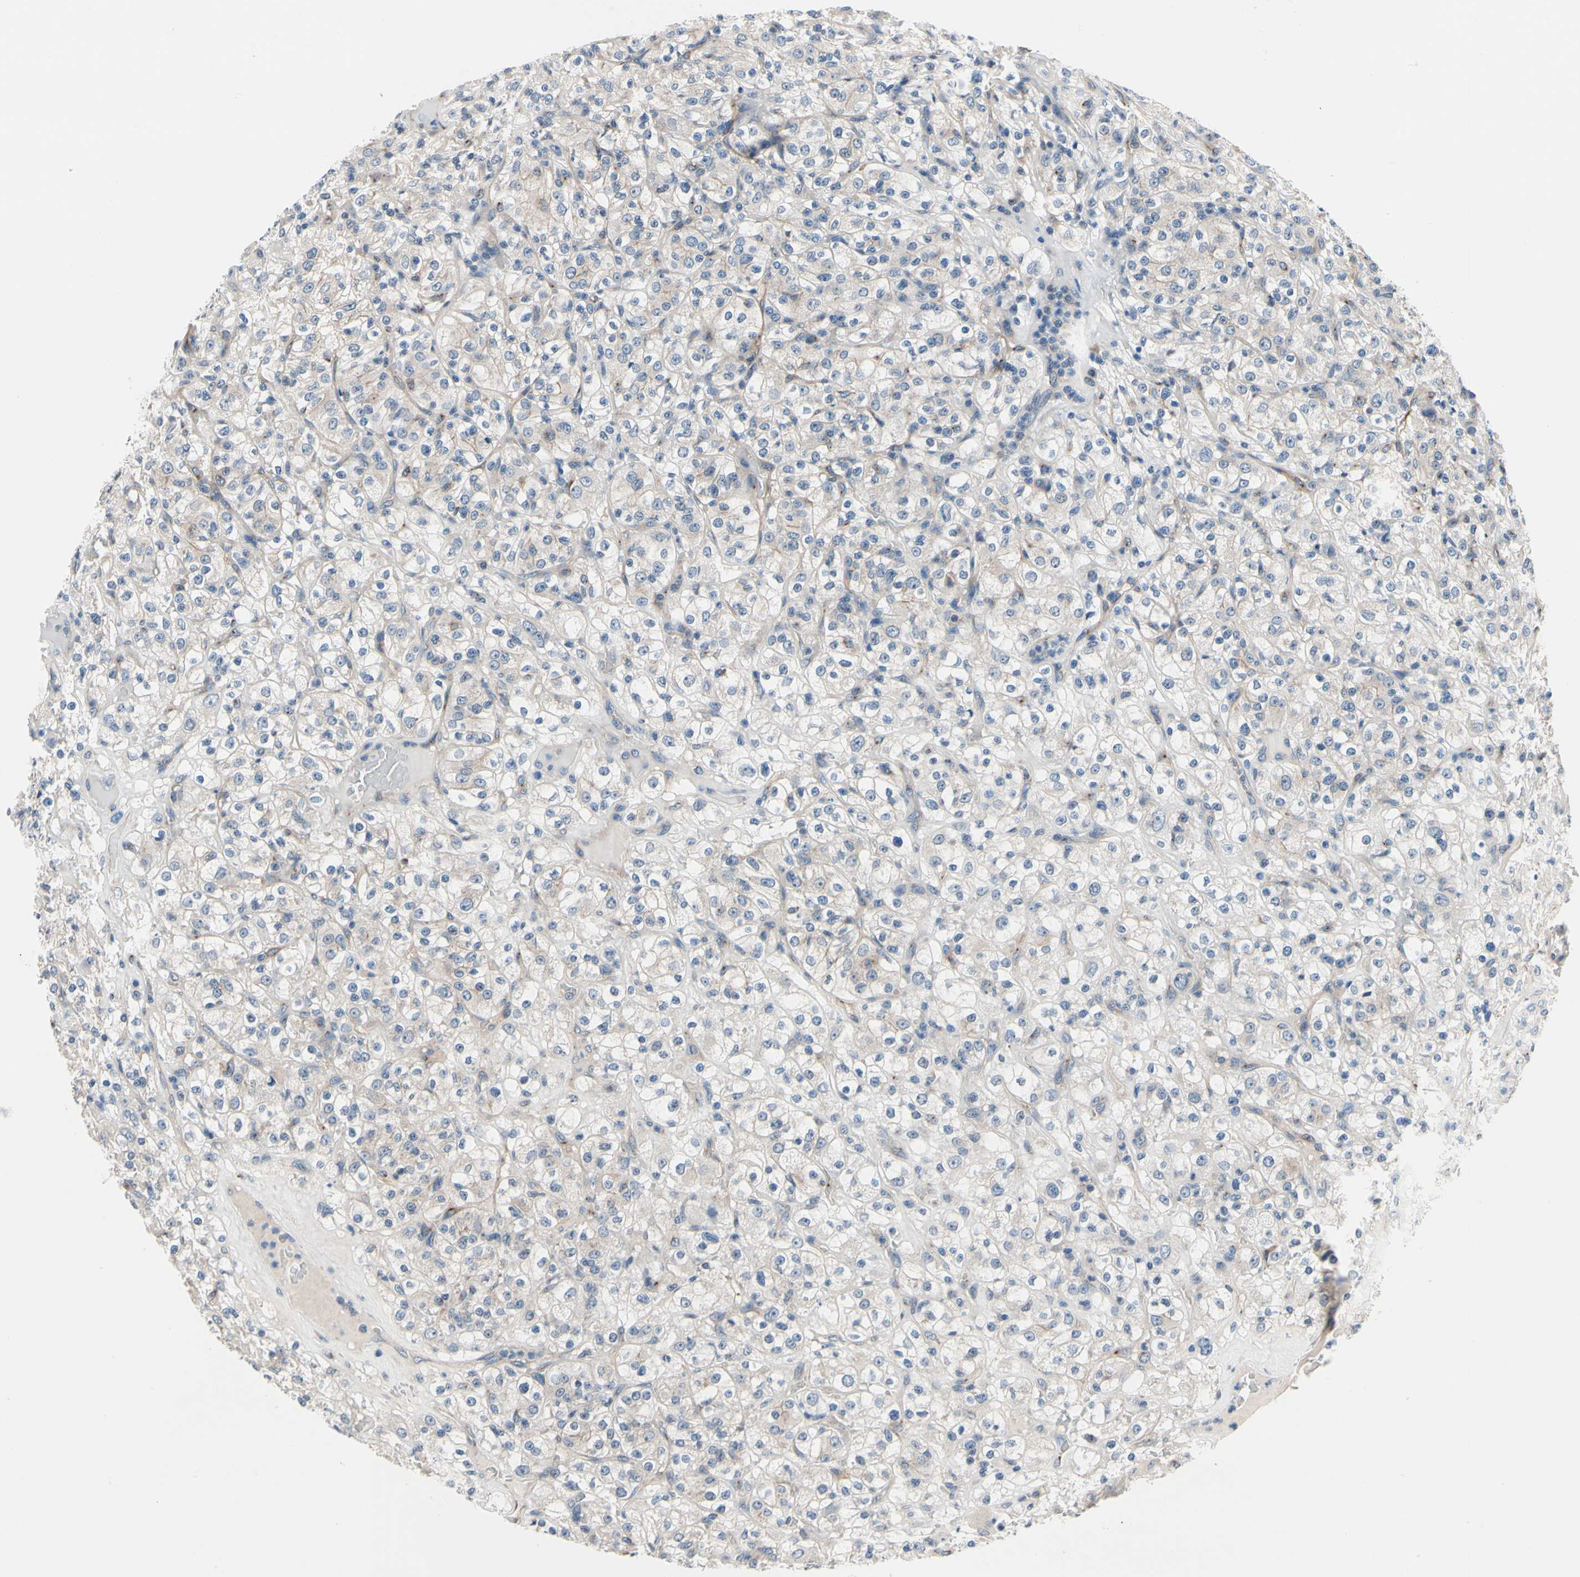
{"staining": {"intensity": "negative", "quantity": "none", "location": "none"}, "tissue": "renal cancer", "cell_type": "Tumor cells", "image_type": "cancer", "snomed": [{"axis": "morphology", "description": "Normal tissue, NOS"}, {"axis": "morphology", "description": "Adenocarcinoma, NOS"}, {"axis": "topography", "description": "Kidney"}], "caption": "Immunohistochemistry (IHC) of renal cancer (adenocarcinoma) reveals no expression in tumor cells.", "gene": "PRKAR2B", "patient": {"sex": "female", "age": 72}}